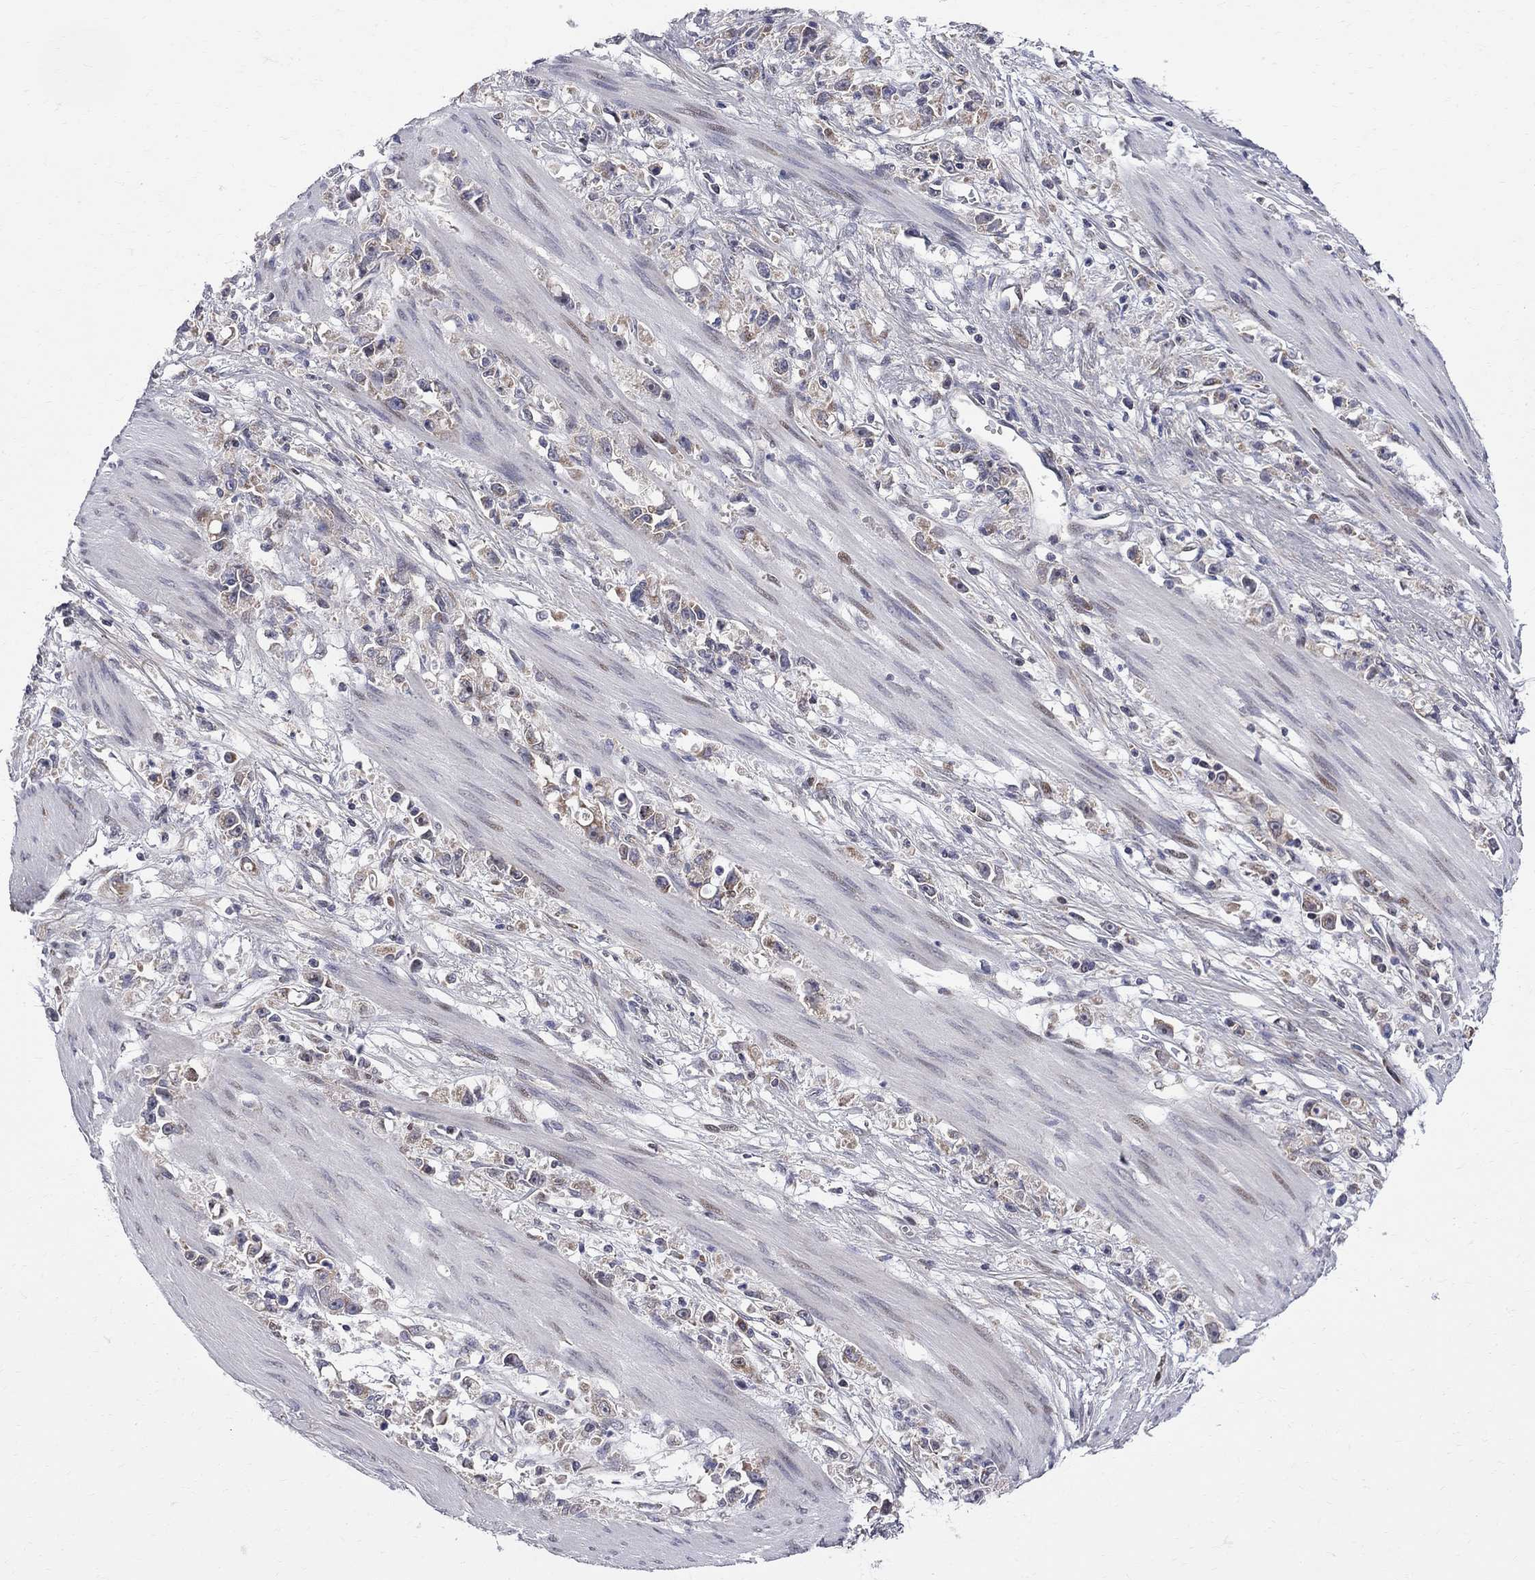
{"staining": {"intensity": "moderate", "quantity": "25%-75%", "location": "cytoplasmic/membranous"}, "tissue": "stomach cancer", "cell_type": "Tumor cells", "image_type": "cancer", "snomed": [{"axis": "morphology", "description": "Adenocarcinoma, NOS"}, {"axis": "topography", "description": "Stomach"}], "caption": "Human adenocarcinoma (stomach) stained with a brown dye demonstrates moderate cytoplasmic/membranous positive positivity in about 25%-75% of tumor cells.", "gene": "CNOT11", "patient": {"sex": "female", "age": 59}}